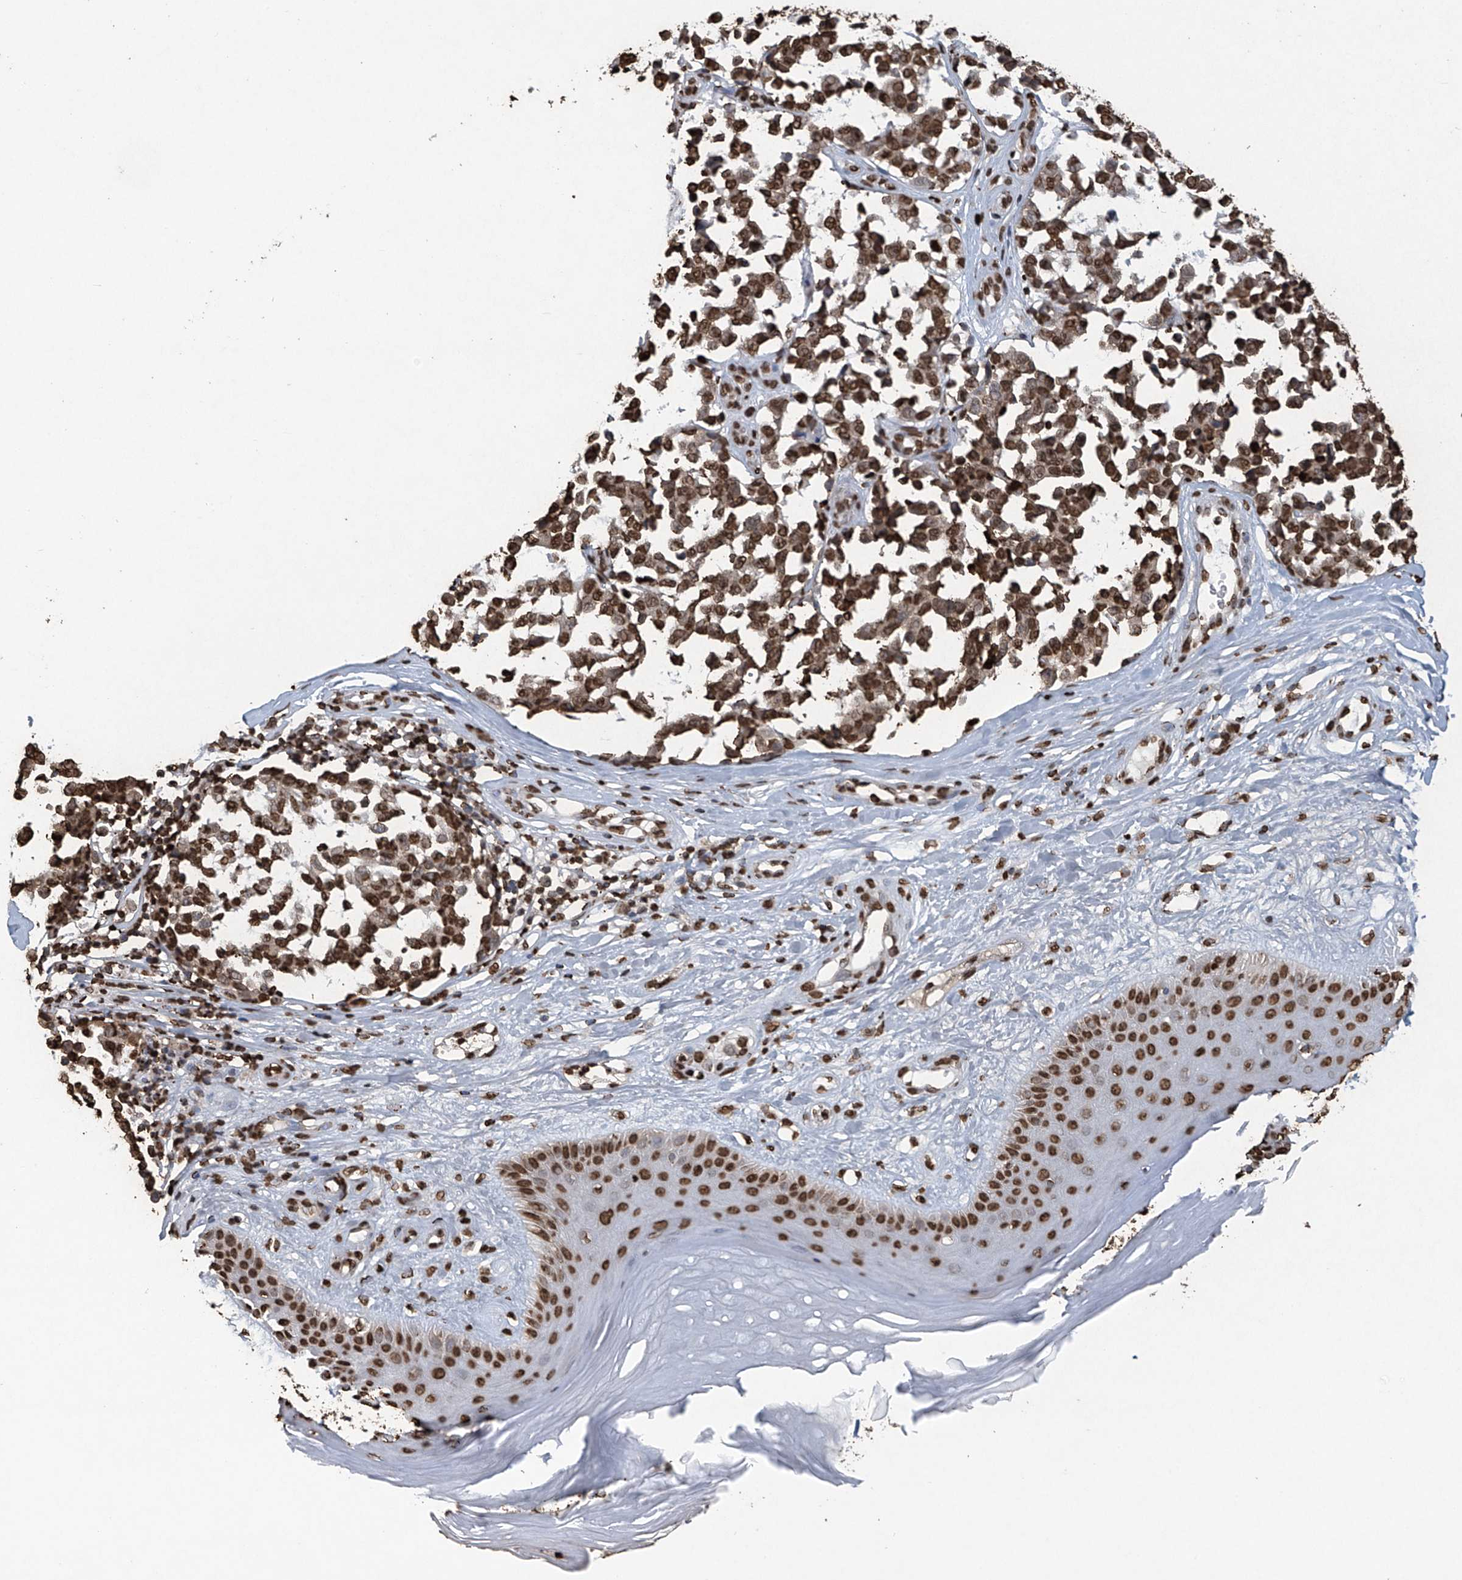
{"staining": {"intensity": "strong", "quantity": ">75%", "location": "nuclear"}, "tissue": "melanoma", "cell_type": "Tumor cells", "image_type": "cancer", "snomed": [{"axis": "morphology", "description": "Malignant melanoma, NOS"}, {"axis": "topography", "description": "Skin"}], "caption": "Melanoma stained for a protein displays strong nuclear positivity in tumor cells.", "gene": "H3-3A", "patient": {"sex": "female", "age": 64}}